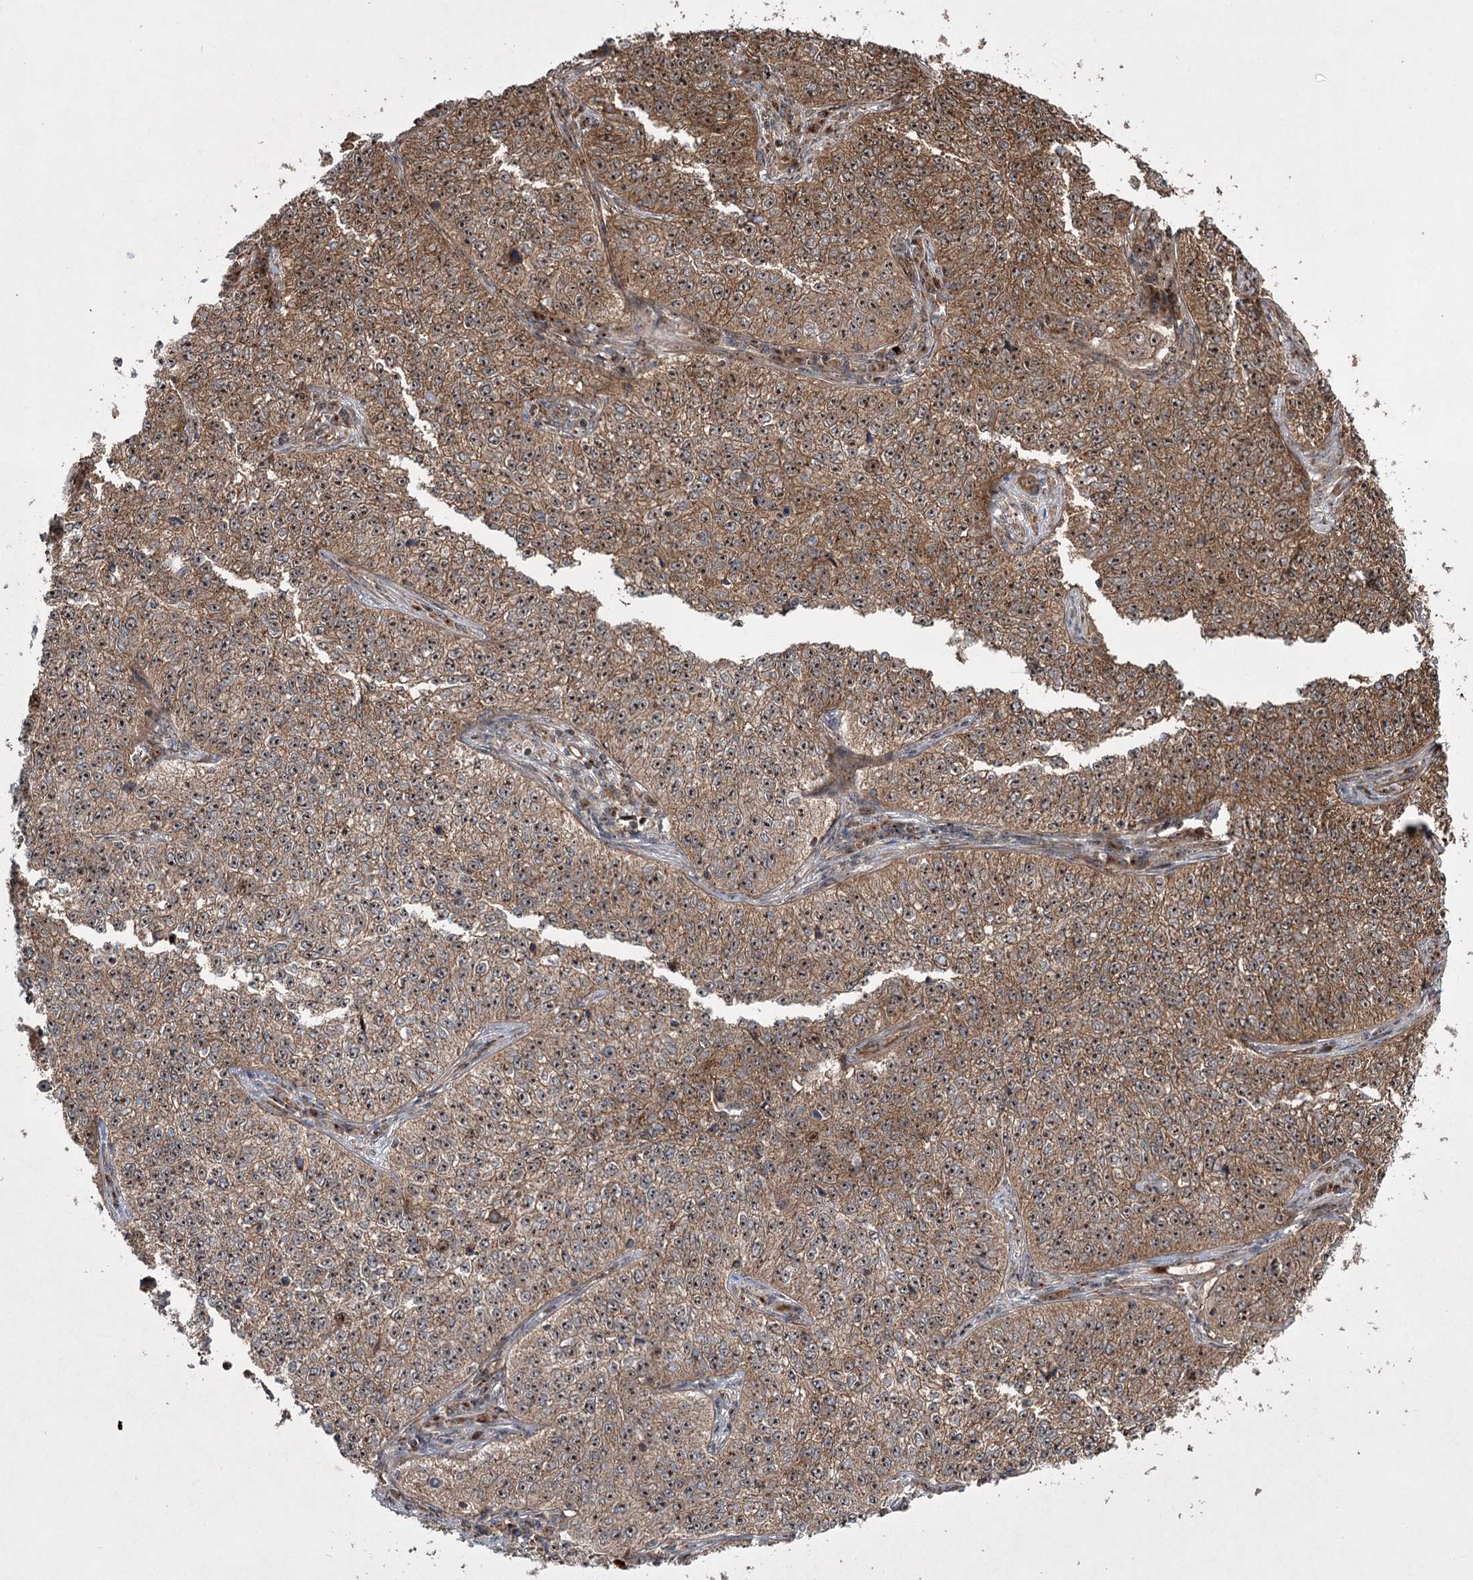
{"staining": {"intensity": "strong", "quantity": ">75%", "location": "cytoplasmic/membranous,nuclear"}, "tissue": "cervical cancer", "cell_type": "Tumor cells", "image_type": "cancer", "snomed": [{"axis": "morphology", "description": "Squamous cell carcinoma, NOS"}, {"axis": "topography", "description": "Cervix"}], "caption": "Cervical squamous cell carcinoma stained with a brown dye exhibits strong cytoplasmic/membranous and nuclear positive expression in approximately >75% of tumor cells.", "gene": "SERINC5", "patient": {"sex": "female", "age": 35}}